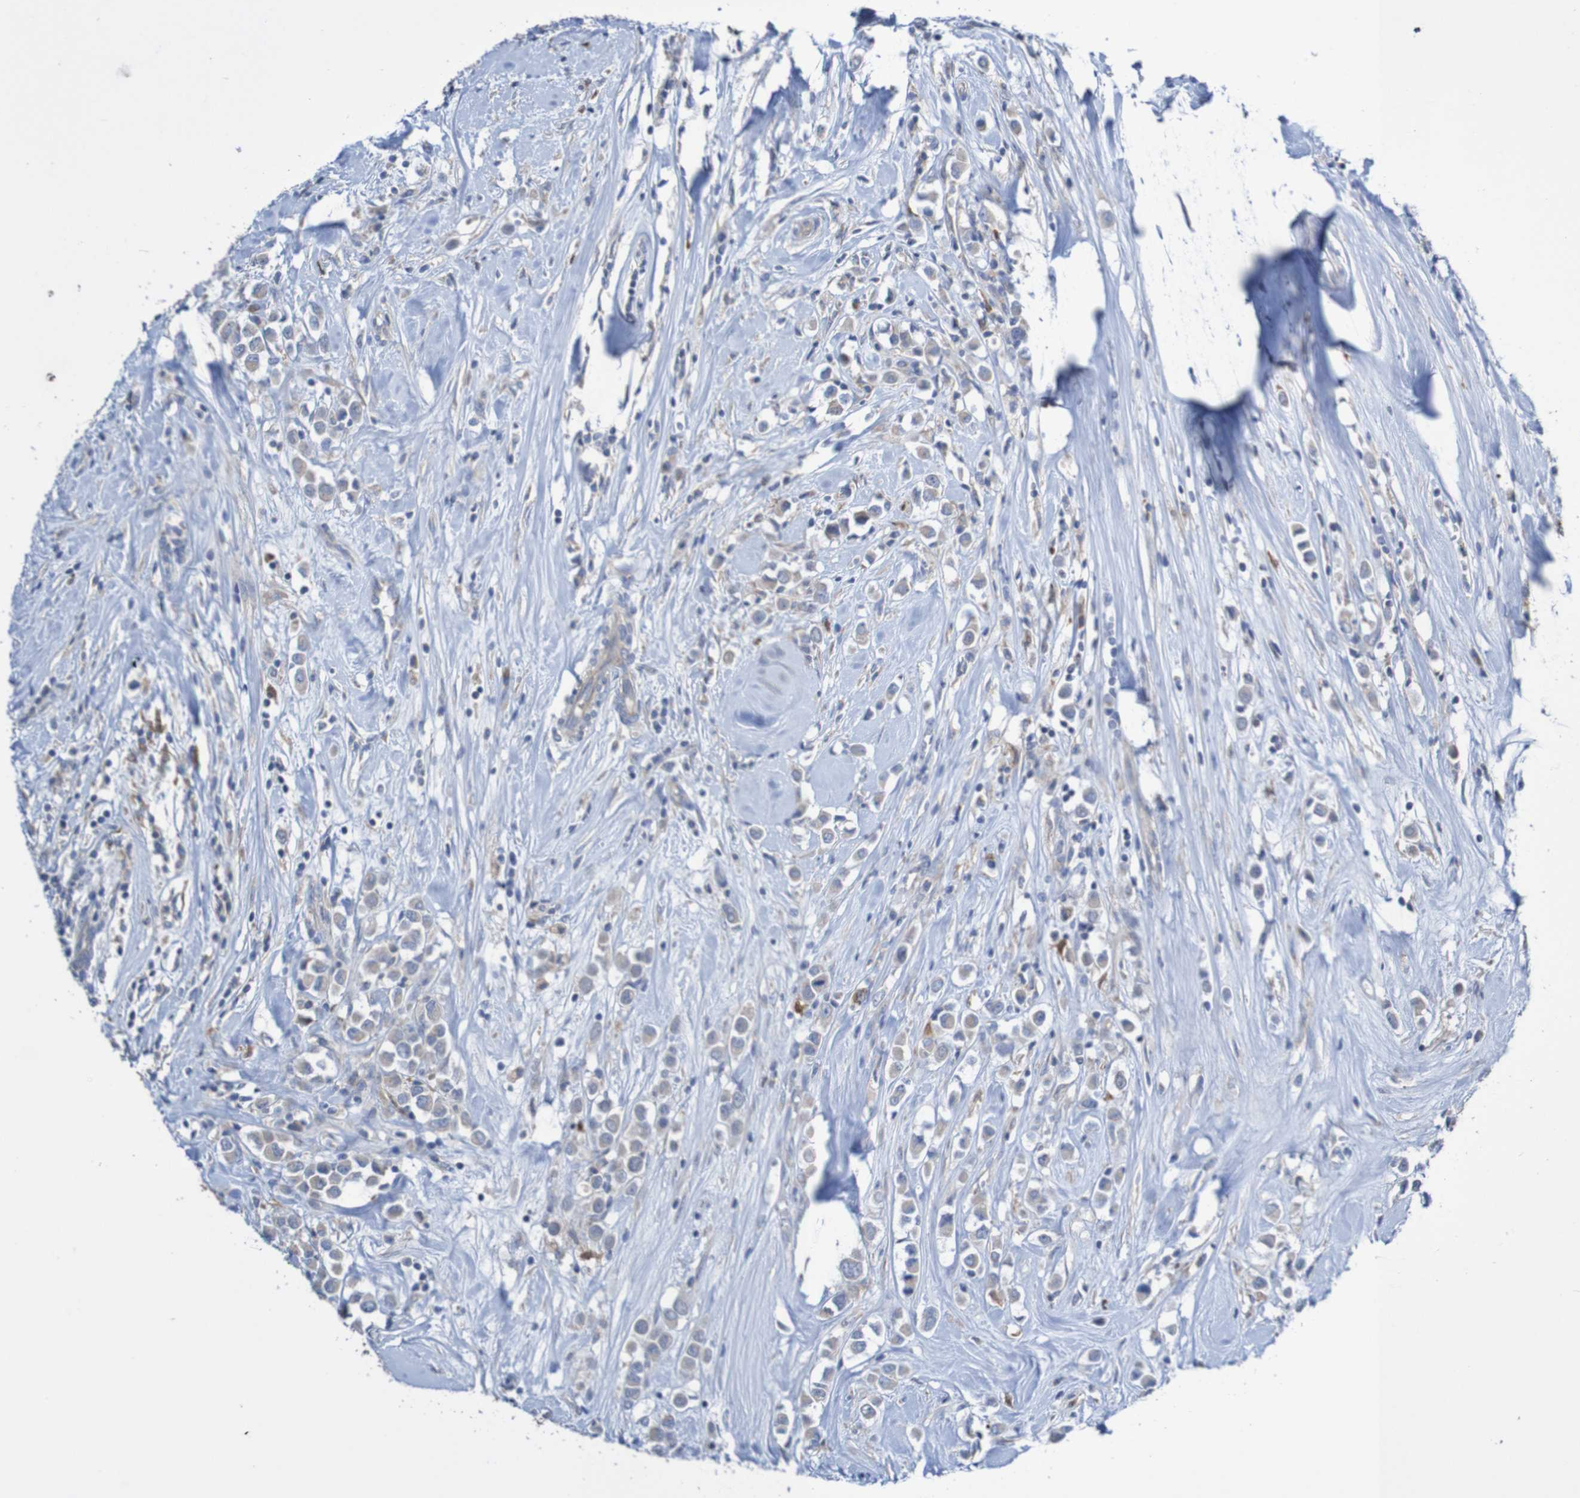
{"staining": {"intensity": "weak", "quantity": ">75%", "location": "cytoplasmic/membranous"}, "tissue": "breast cancer", "cell_type": "Tumor cells", "image_type": "cancer", "snomed": [{"axis": "morphology", "description": "Duct carcinoma"}, {"axis": "topography", "description": "Breast"}], "caption": "A high-resolution image shows immunohistochemistry staining of breast cancer, which exhibits weak cytoplasmic/membranous positivity in about >75% of tumor cells.", "gene": "PARP4", "patient": {"sex": "female", "age": 61}}